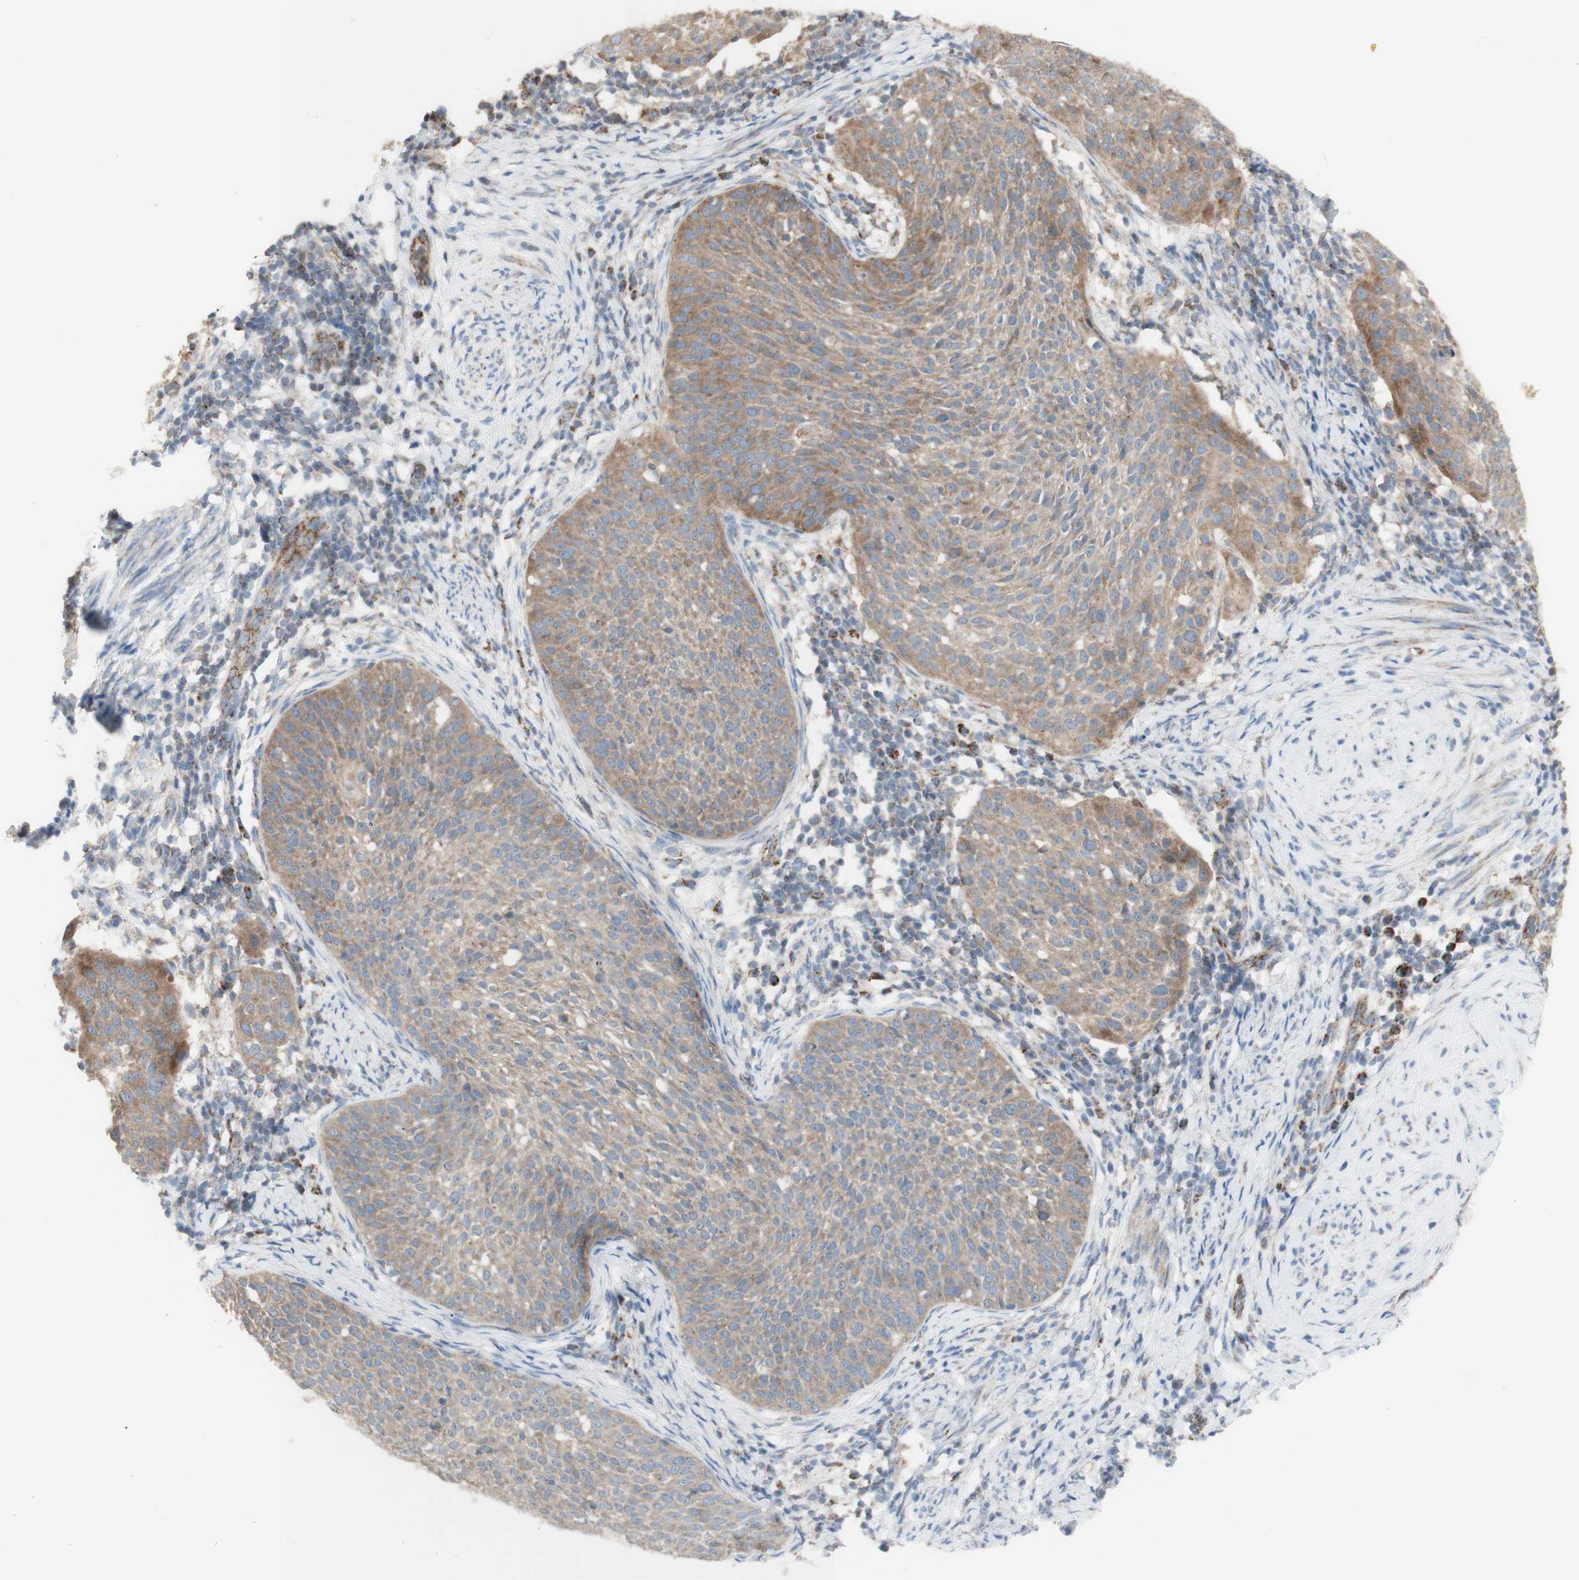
{"staining": {"intensity": "weak", "quantity": ">75%", "location": "cytoplasmic/membranous"}, "tissue": "cervical cancer", "cell_type": "Tumor cells", "image_type": "cancer", "snomed": [{"axis": "morphology", "description": "Squamous cell carcinoma, NOS"}, {"axis": "topography", "description": "Cervix"}], "caption": "Immunohistochemical staining of cervical cancer displays weak cytoplasmic/membranous protein expression in approximately >75% of tumor cells.", "gene": "C3orf52", "patient": {"sex": "female", "age": 51}}